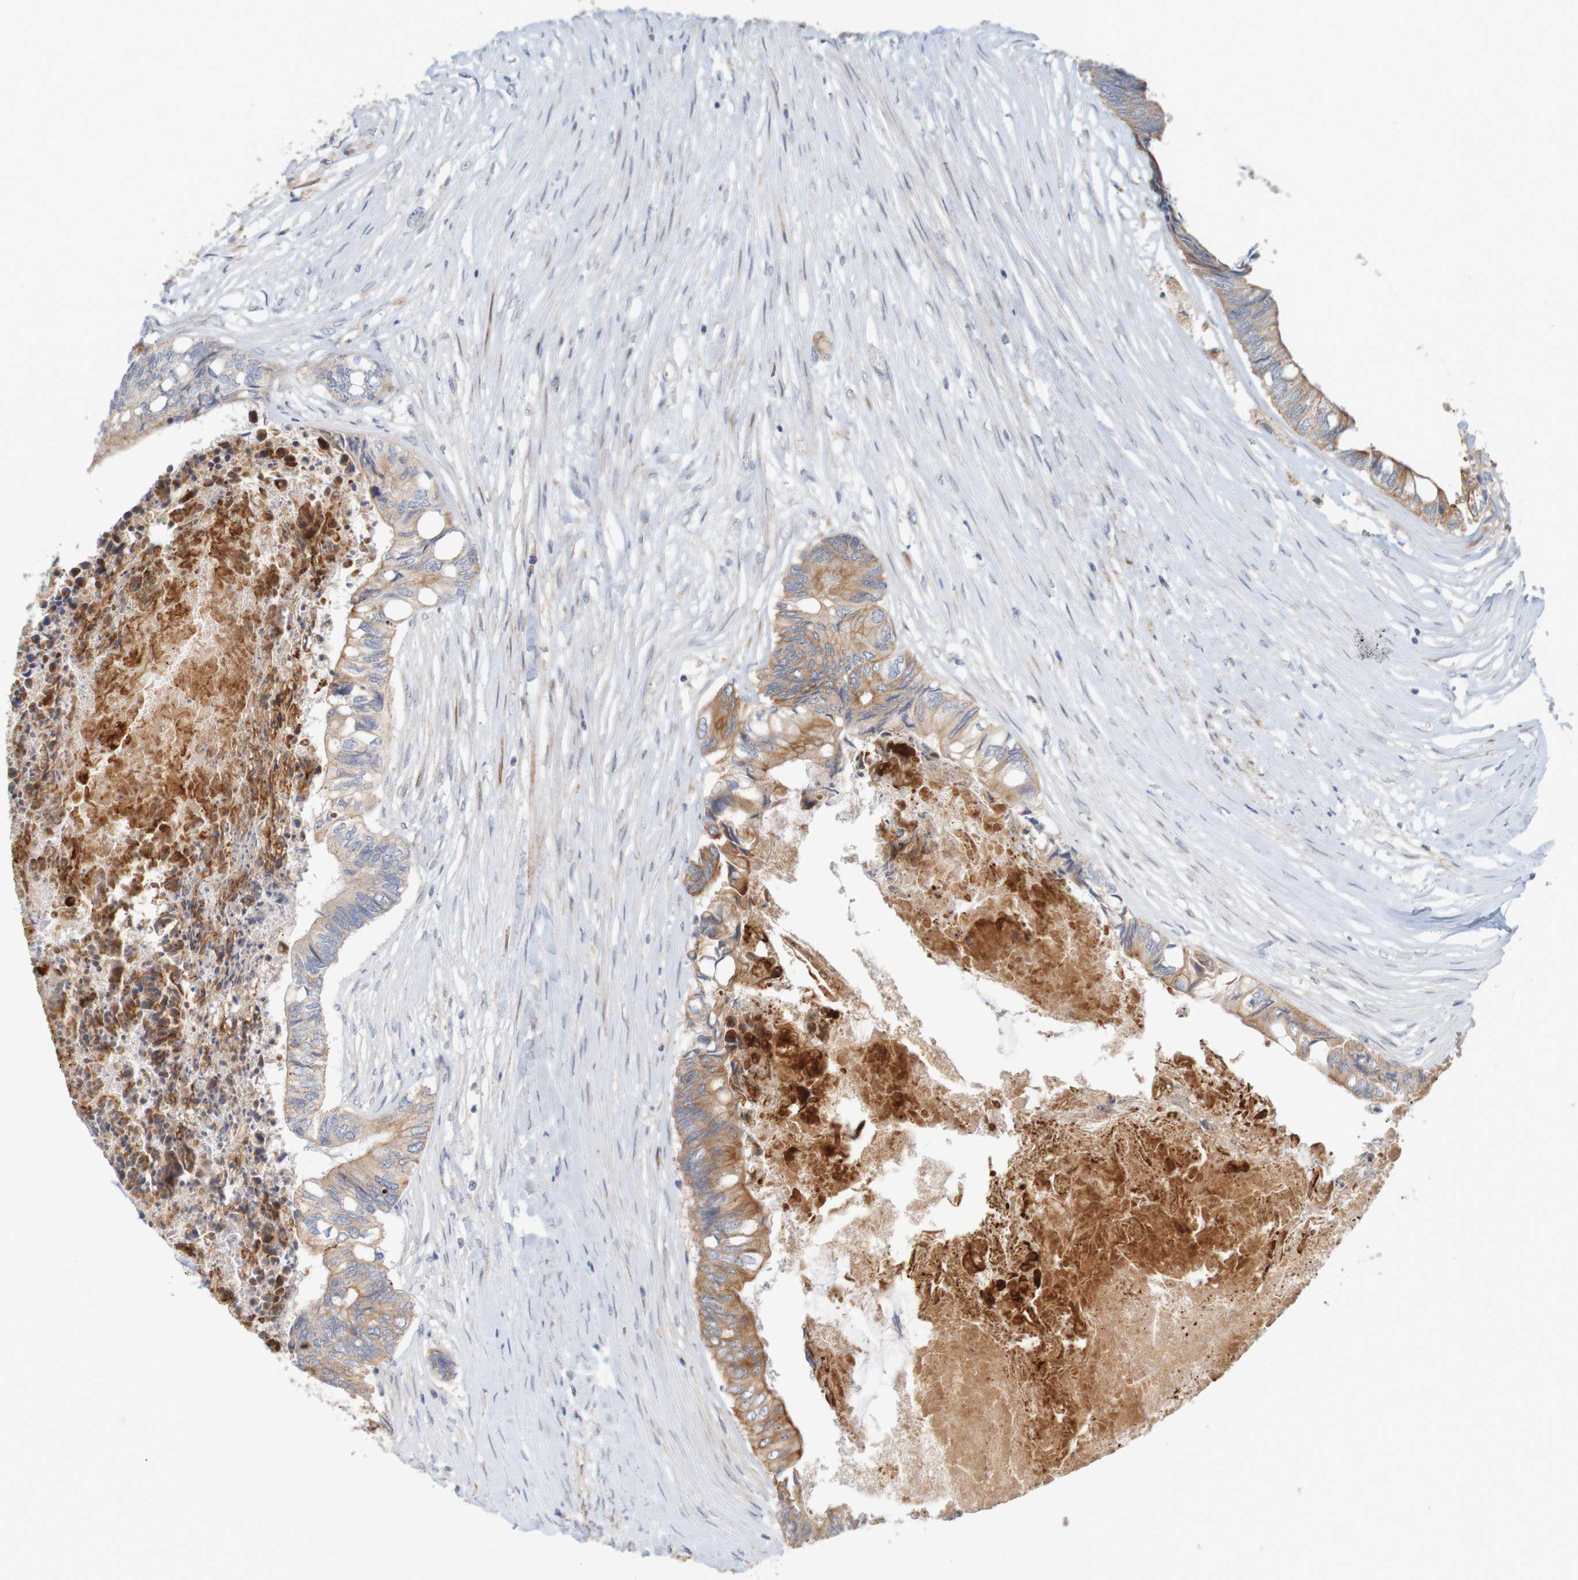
{"staining": {"intensity": "moderate", "quantity": ">75%", "location": "cytoplasmic/membranous"}, "tissue": "colorectal cancer", "cell_type": "Tumor cells", "image_type": "cancer", "snomed": [{"axis": "morphology", "description": "Adenocarcinoma, NOS"}, {"axis": "topography", "description": "Rectum"}], "caption": "Approximately >75% of tumor cells in colorectal cancer demonstrate moderate cytoplasmic/membranous protein expression as visualized by brown immunohistochemical staining.", "gene": "KRT23", "patient": {"sex": "male", "age": 63}}